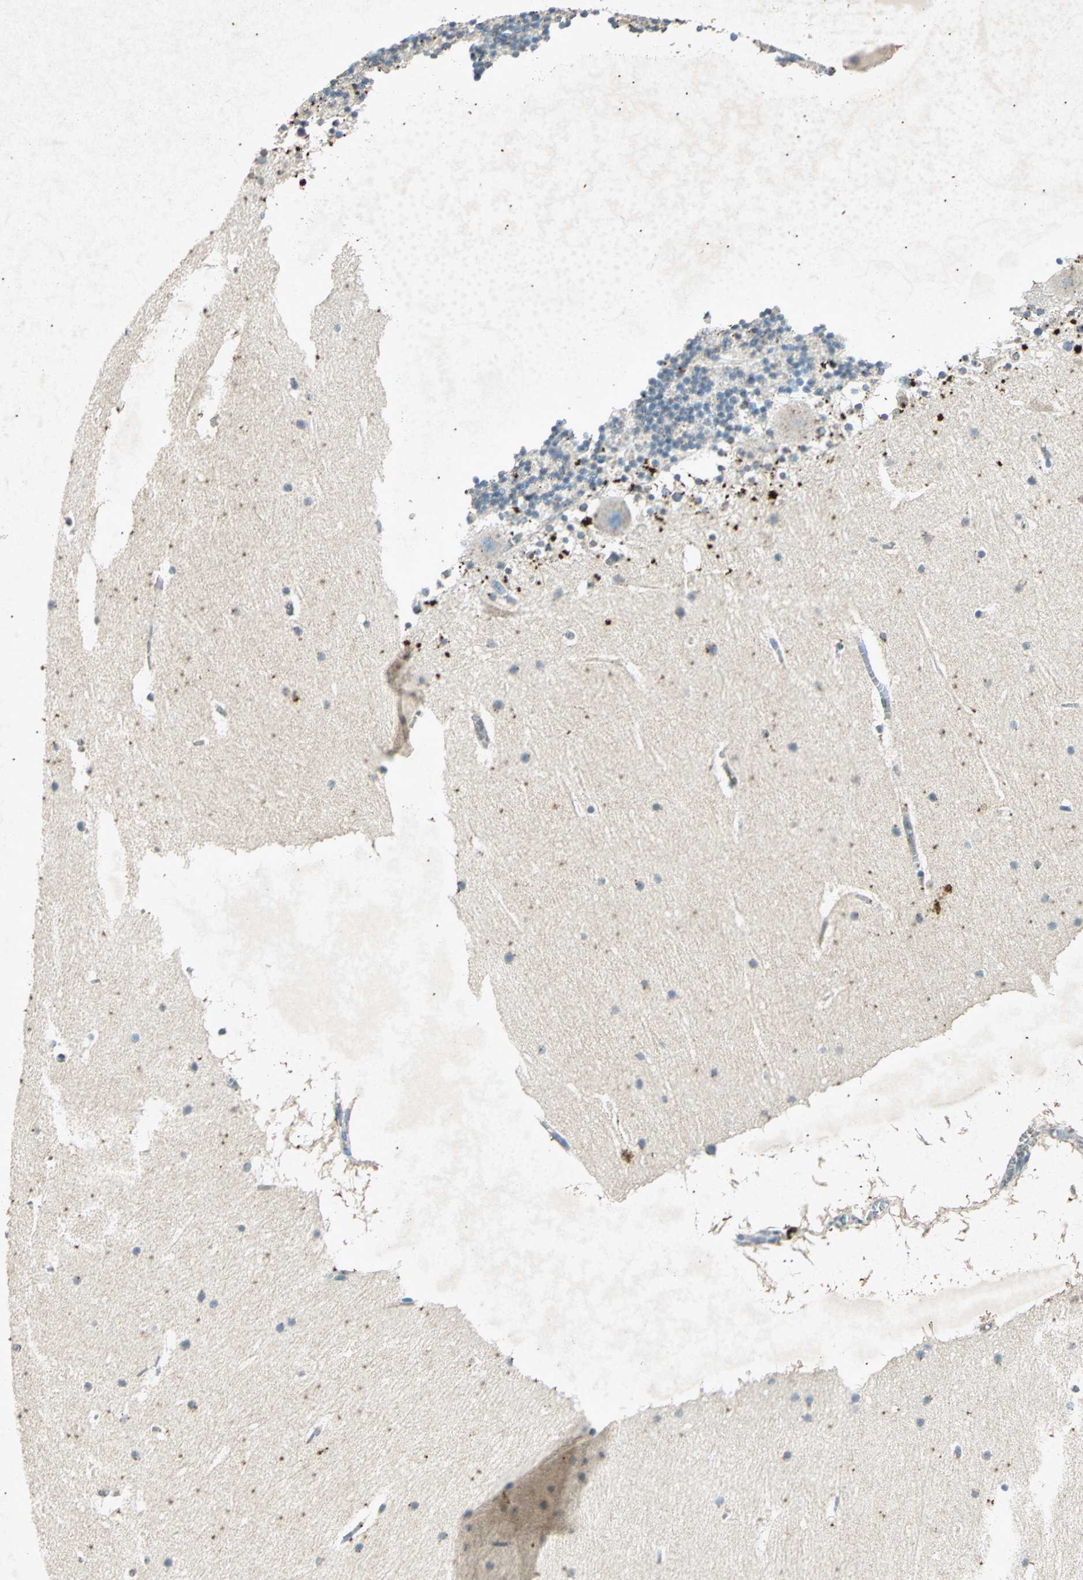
{"staining": {"intensity": "negative", "quantity": "none", "location": "none"}, "tissue": "cerebellum", "cell_type": "Cells in granular layer", "image_type": "normal", "snomed": [{"axis": "morphology", "description": "Normal tissue, NOS"}, {"axis": "topography", "description": "Cerebellum"}], "caption": "A high-resolution image shows immunohistochemistry (IHC) staining of normal cerebellum, which reveals no significant expression in cells in granular layer.", "gene": "PSEN1", "patient": {"sex": "male", "age": 45}}